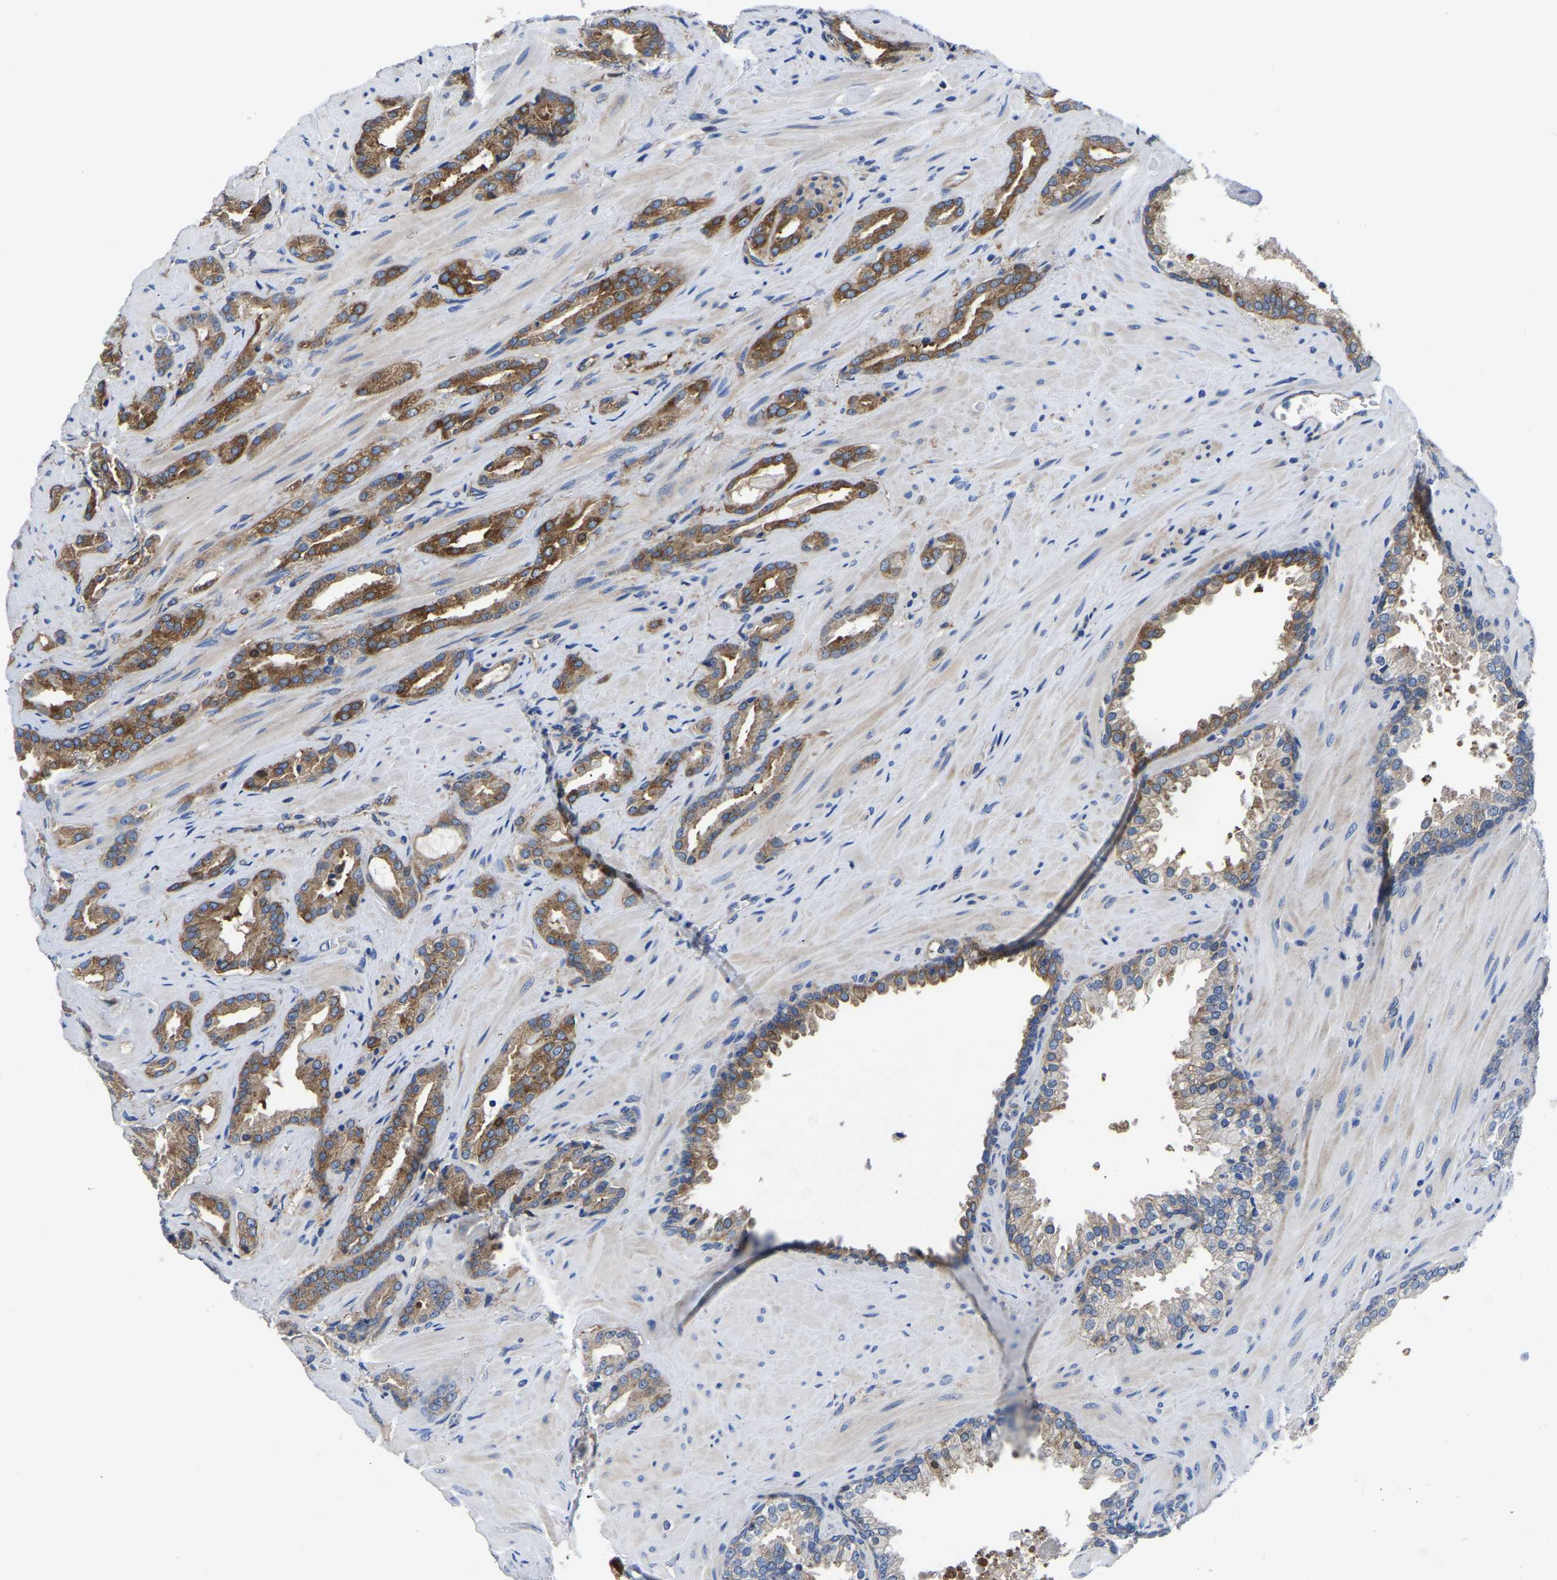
{"staining": {"intensity": "moderate", "quantity": ">75%", "location": "cytoplasmic/membranous"}, "tissue": "prostate cancer", "cell_type": "Tumor cells", "image_type": "cancer", "snomed": [{"axis": "morphology", "description": "Adenocarcinoma, High grade"}, {"axis": "topography", "description": "Prostate"}], "caption": "Adenocarcinoma (high-grade) (prostate) tissue displays moderate cytoplasmic/membranous positivity in approximately >75% of tumor cells, visualized by immunohistochemistry. (DAB (3,3'-diaminobenzidine) IHC with brightfield microscopy, high magnification).", "gene": "TFG", "patient": {"sex": "male", "age": 64}}